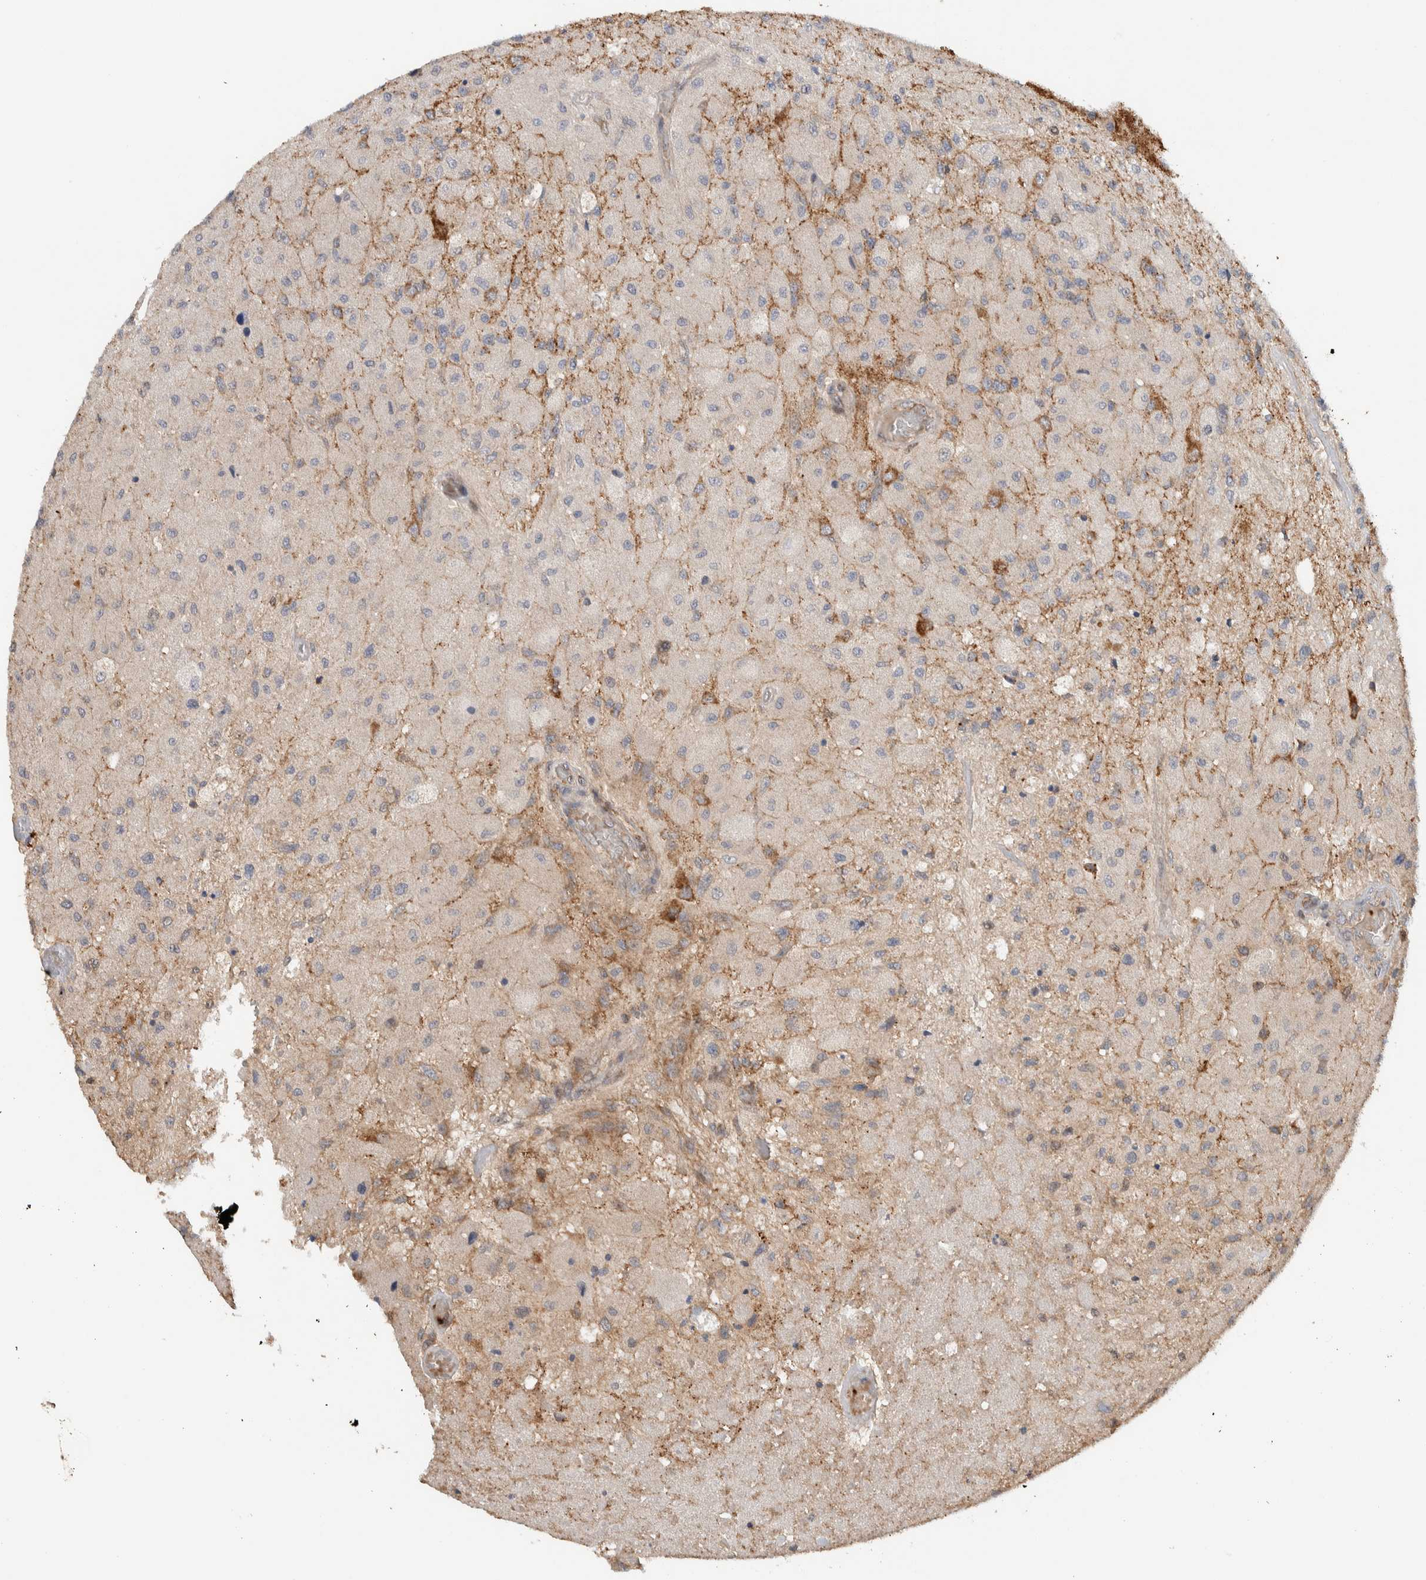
{"staining": {"intensity": "moderate", "quantity": "<25%", "location": "cytoplasmic/membranous"}, "tissue": "glioma", "cell_type": "Tumor cells", "image_type": "cancer", "snomed": [{"axis": "morphology", "description": "Normal tissue, NOS"}, {"axis": "morphology", "description": "Glioma, malignant, High grade"}, {"axis": "topography", "description": "Cerebral cortex"}], "caption": "This photomicrograph displays glioma stained with immunohistochemistry to label a protein in brown. The cytoplasmic/membranous of tumor cells show moderate positivity for the protein. Nuclei are counter-stained blue.", "gene": "VPS53", "patient": {"sex": "male", "age": 77}}